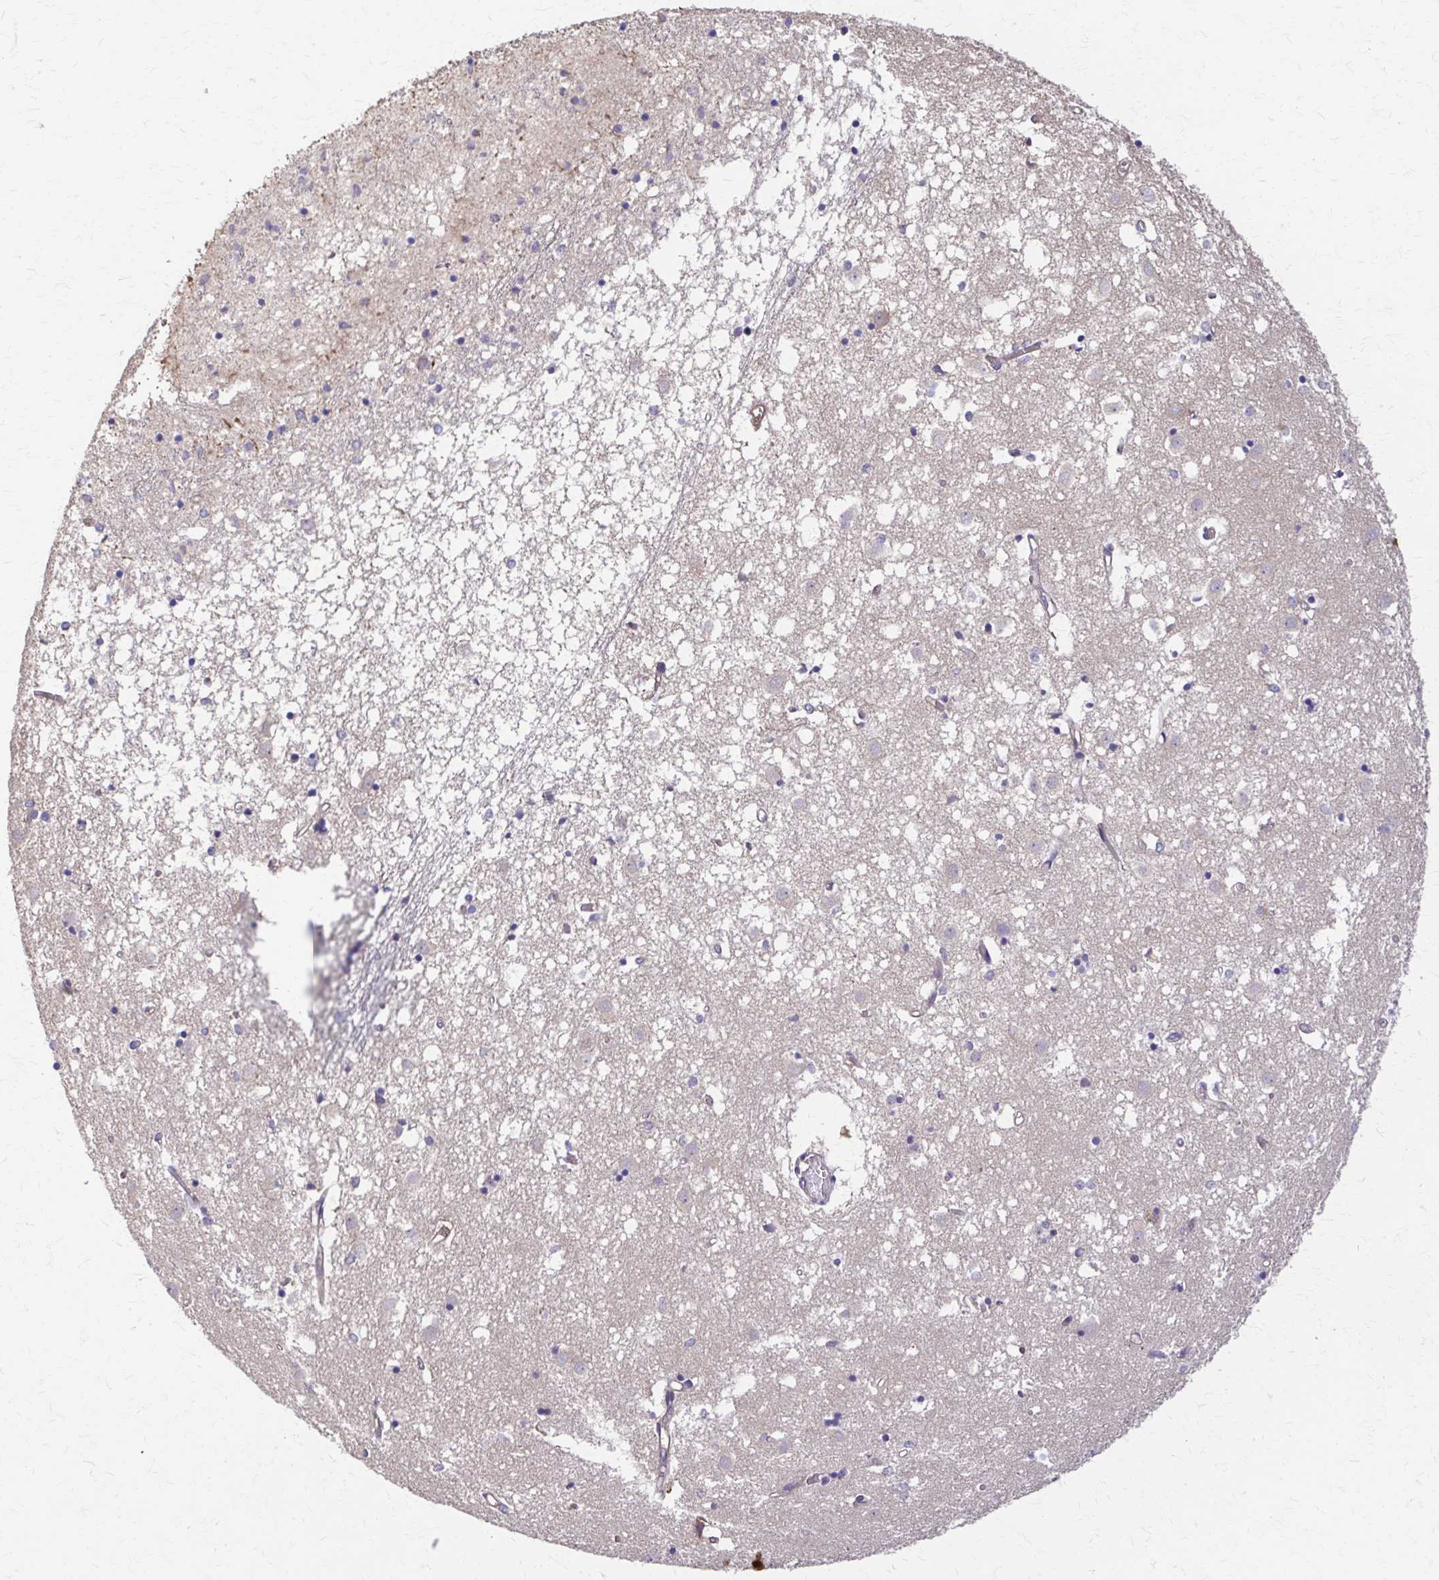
{"staining": {"intensity": "negative", "quantity": "none", "location": "none"}, "tissue": "caudate", "cell_type": "Glial cells", "image_type": "normal", "snomed": [{"axis": "morphology", "description": "Normal tissue, NOS"}, {"axis": "topography", "description": "Lateral ventricle wall"}], "caption": "Image shows no protein positivity in glial cells of unremarkable caudate. (Brightfield microscopy of DAB (3,3'-diaminobenzidine) IHC at high magnification).", "gene": "DSP", "patient": {"sex": "male", "age": 70}}